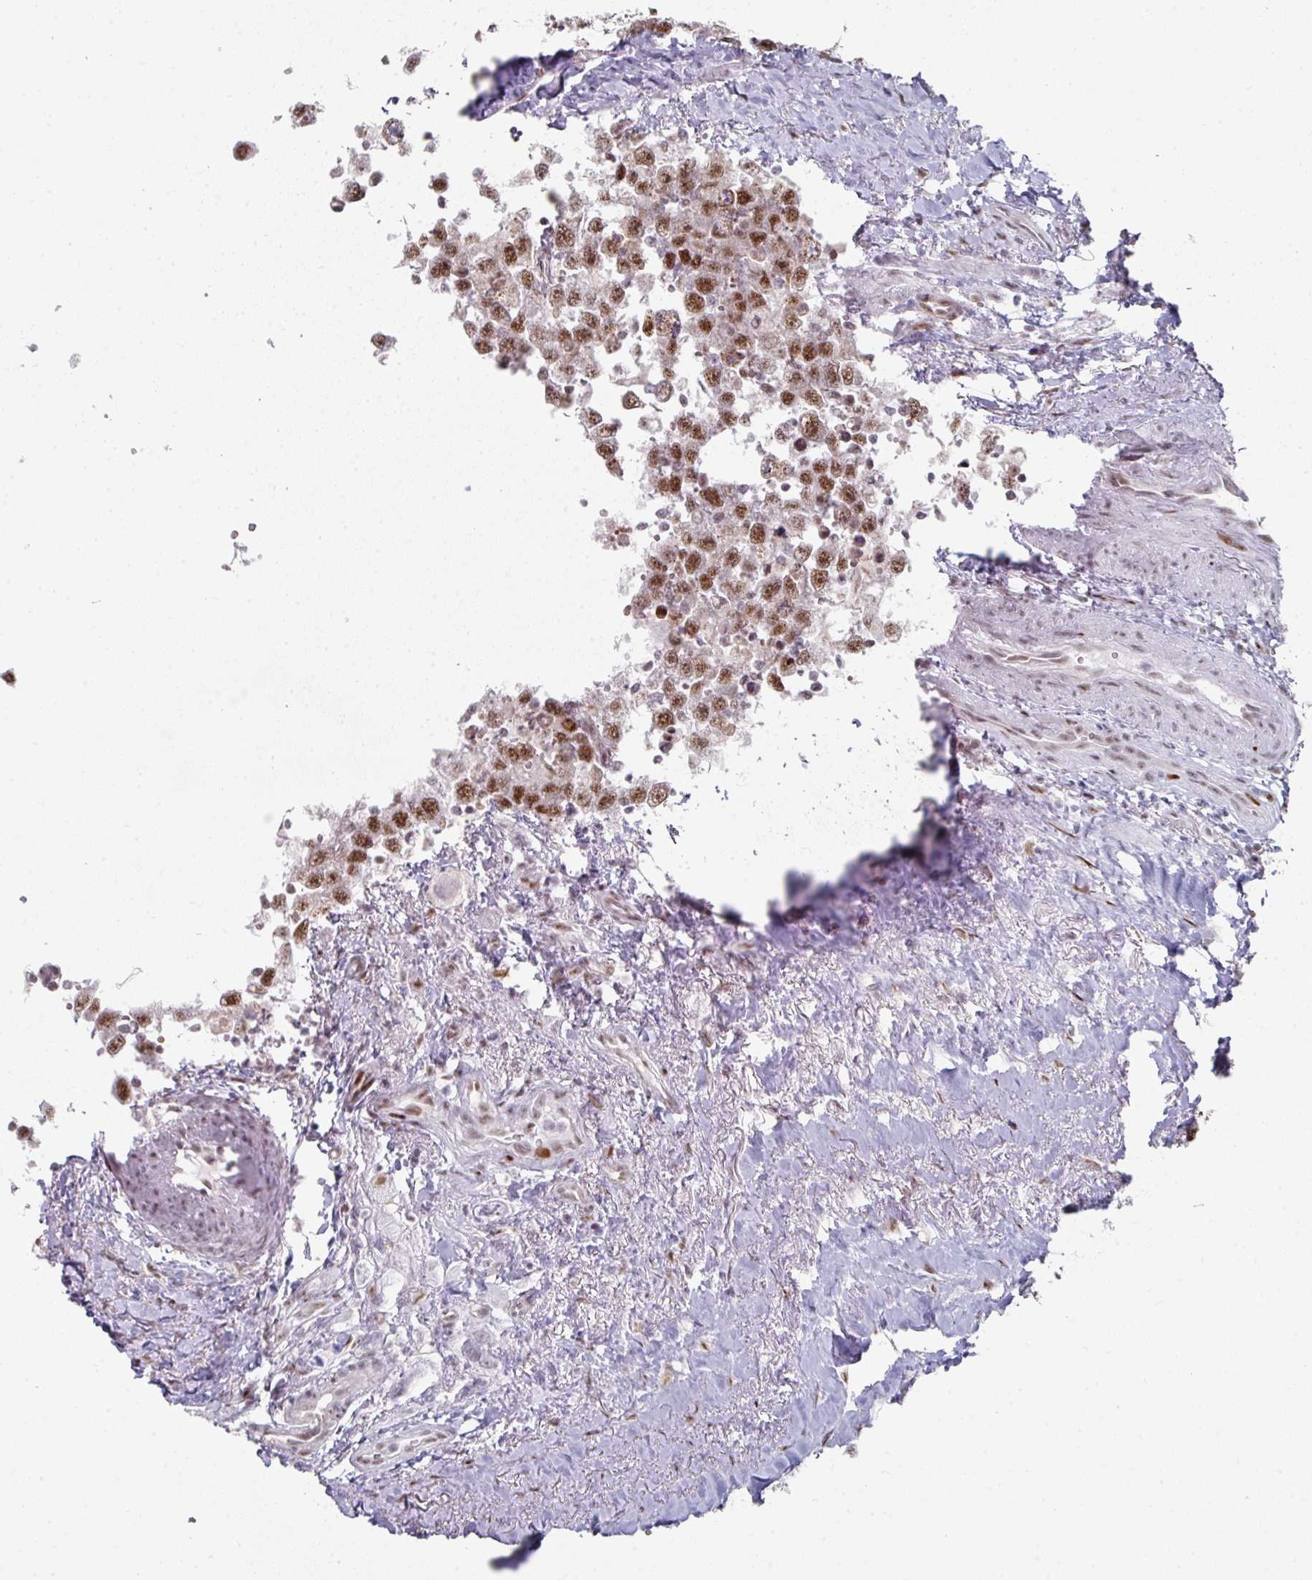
{"staining": {"intensity": "strong", "quantity": ">75%", "location": "nuclear"}, "tissue": "testis cancer", "cell_type": "Tumor cells", "image_type": "cancer", "snomed": [{"axis": "morphology", "description": "Carcinoma, Embryonal, NOS"}, {"axis": "topography", "description": "Testis"}], "caption": "There is high levels of strong nuclear expression in tumor cells of testis embryonal carcinoma, as demonstrated by immunohistochemical staining (brown color).", "gene": "SF3B5", "patient": {"sex": "male", "age": 83}}